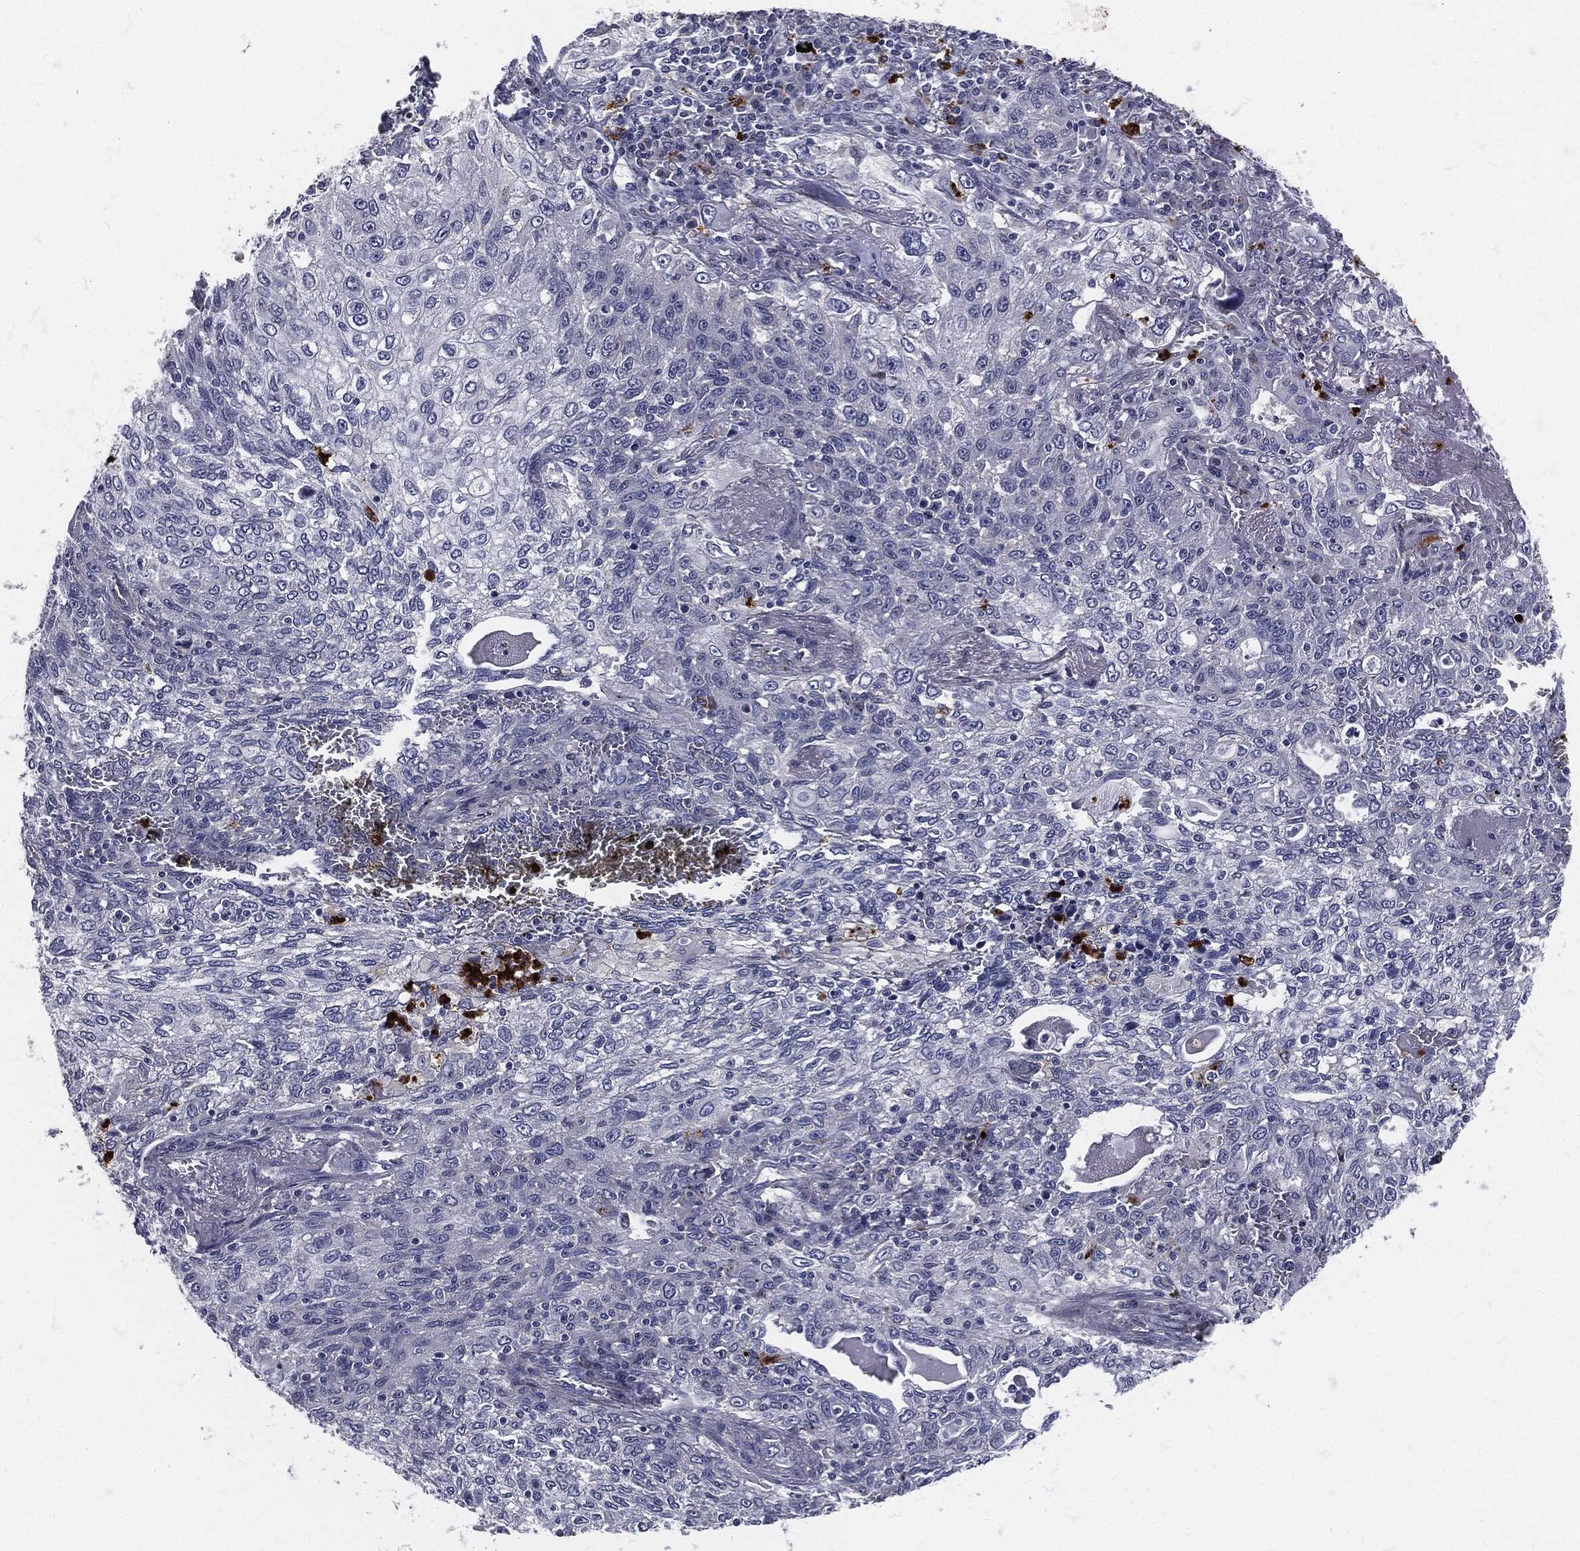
{"staining": {"intensity": "negative", "quantity": "none", "location": "none"}, "tissue": "lung cancer", "cell_type": "Tumor cells", "image_type": "cancer", "snomed": [{"axis": "morphology", "description": "Squamous cell carcinoma, NOS"}, {"axis": "topography", "description": "Lung"}], "caption": "Histopathology image shows no significant protein staining in tumor cells of squamous cell carcinoma (lung).", "gene": "MPO", "patient": {"sex": "female", "age": 69}}